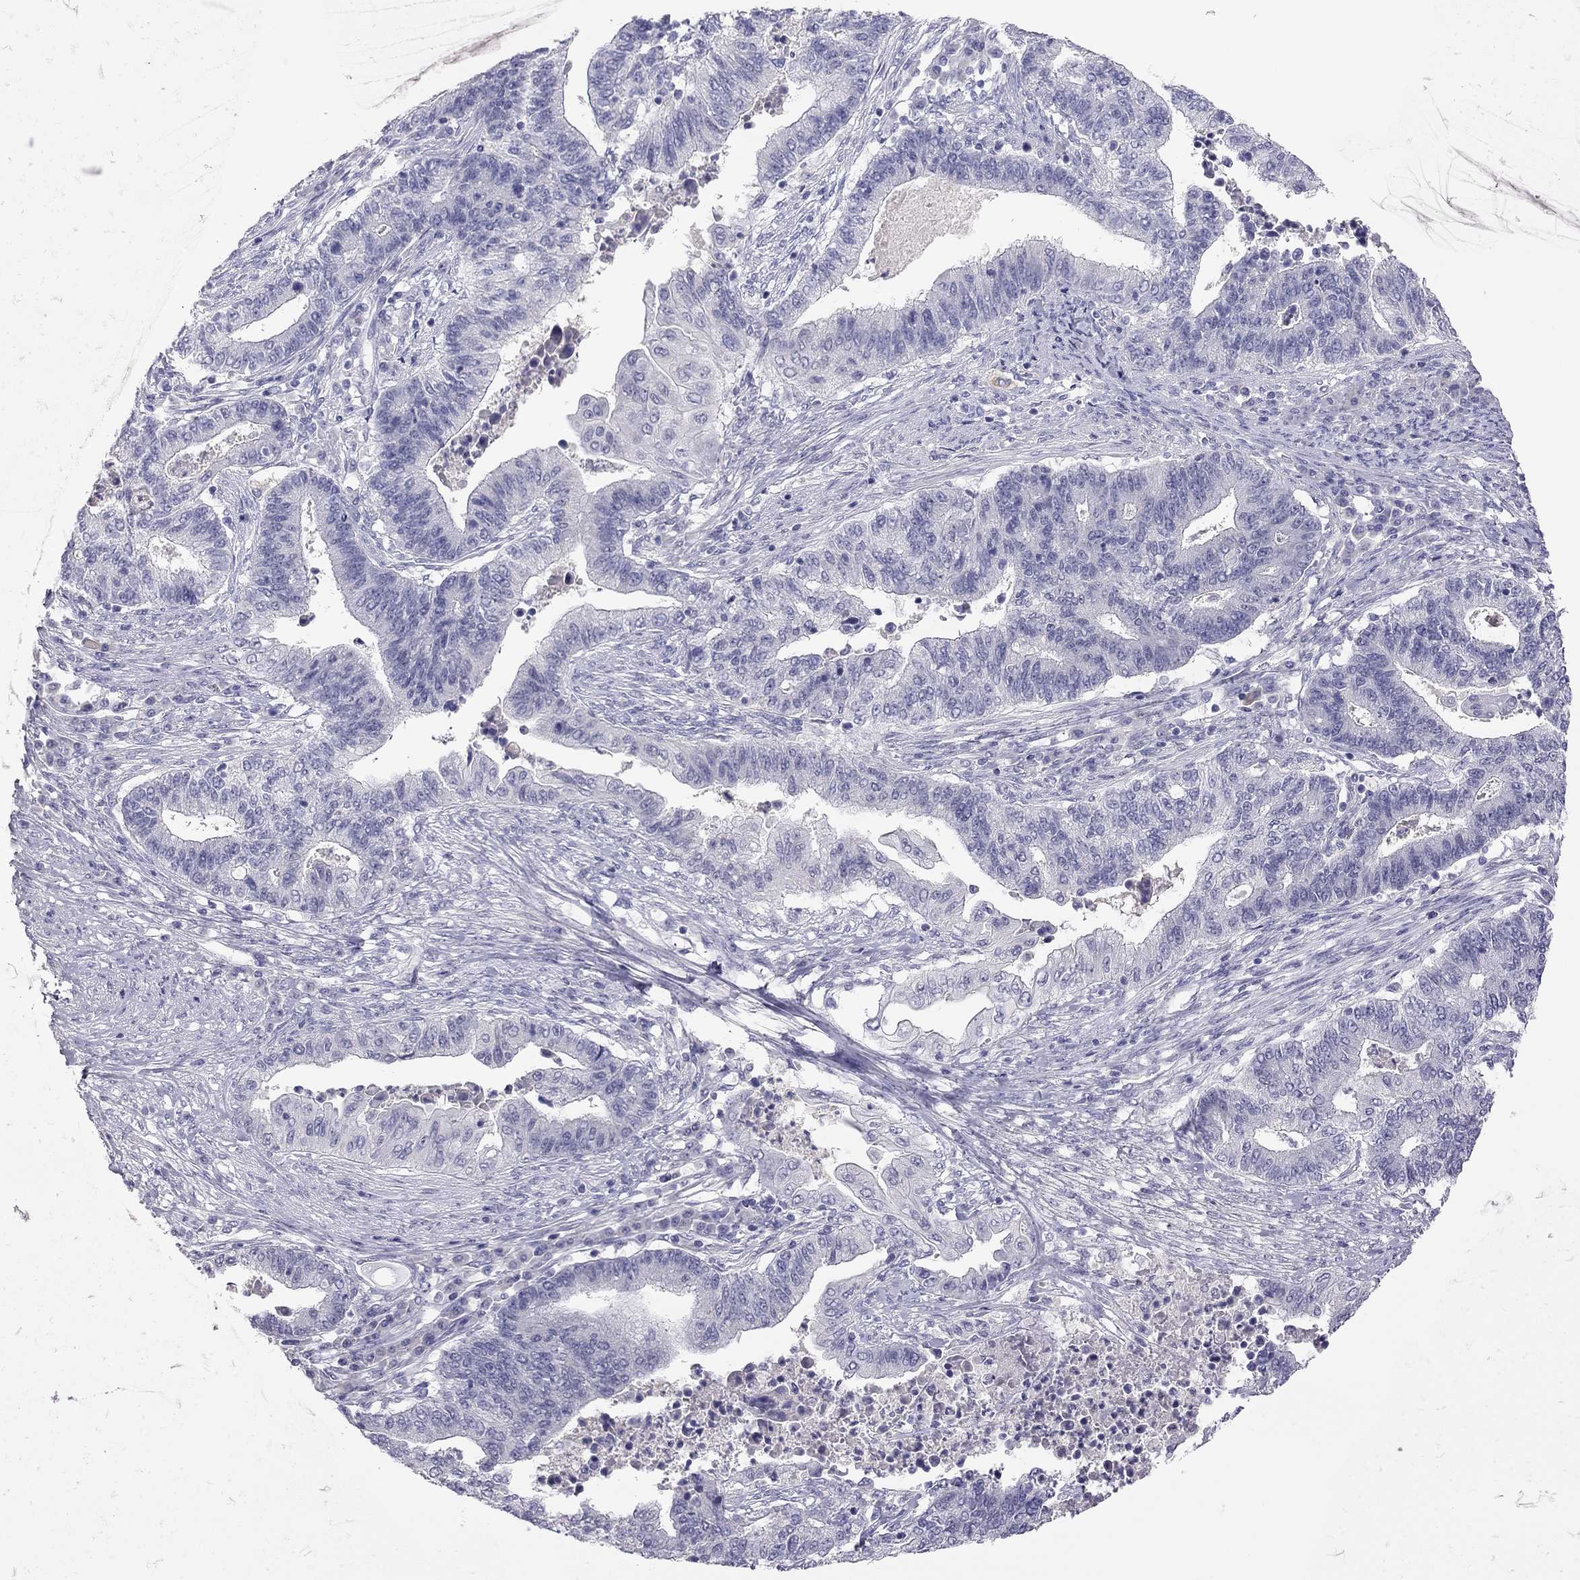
{"staining": {"intensity": "negative", "quantity": "none", "location": "none"}, "tissue": "endometrial cancer", "cell_type": "Tumor cells", "image_type": "cancer", "snomed": [{"axis": "morphology", "description": "Adenocarcinoma, NOS"}, {"axis": "topography", "description": "Uterus"}, {"axis": "topography", "description": "Endometrium"}], "caption": "DAB (3,3'-diaminobenzidine) immunohistochemical staining of adenocarcinoma (endometrial) displays no significant positivity in tumor cells.", "gene": "ADORA2A", "patient": {"sex": "female", "age": 54}}